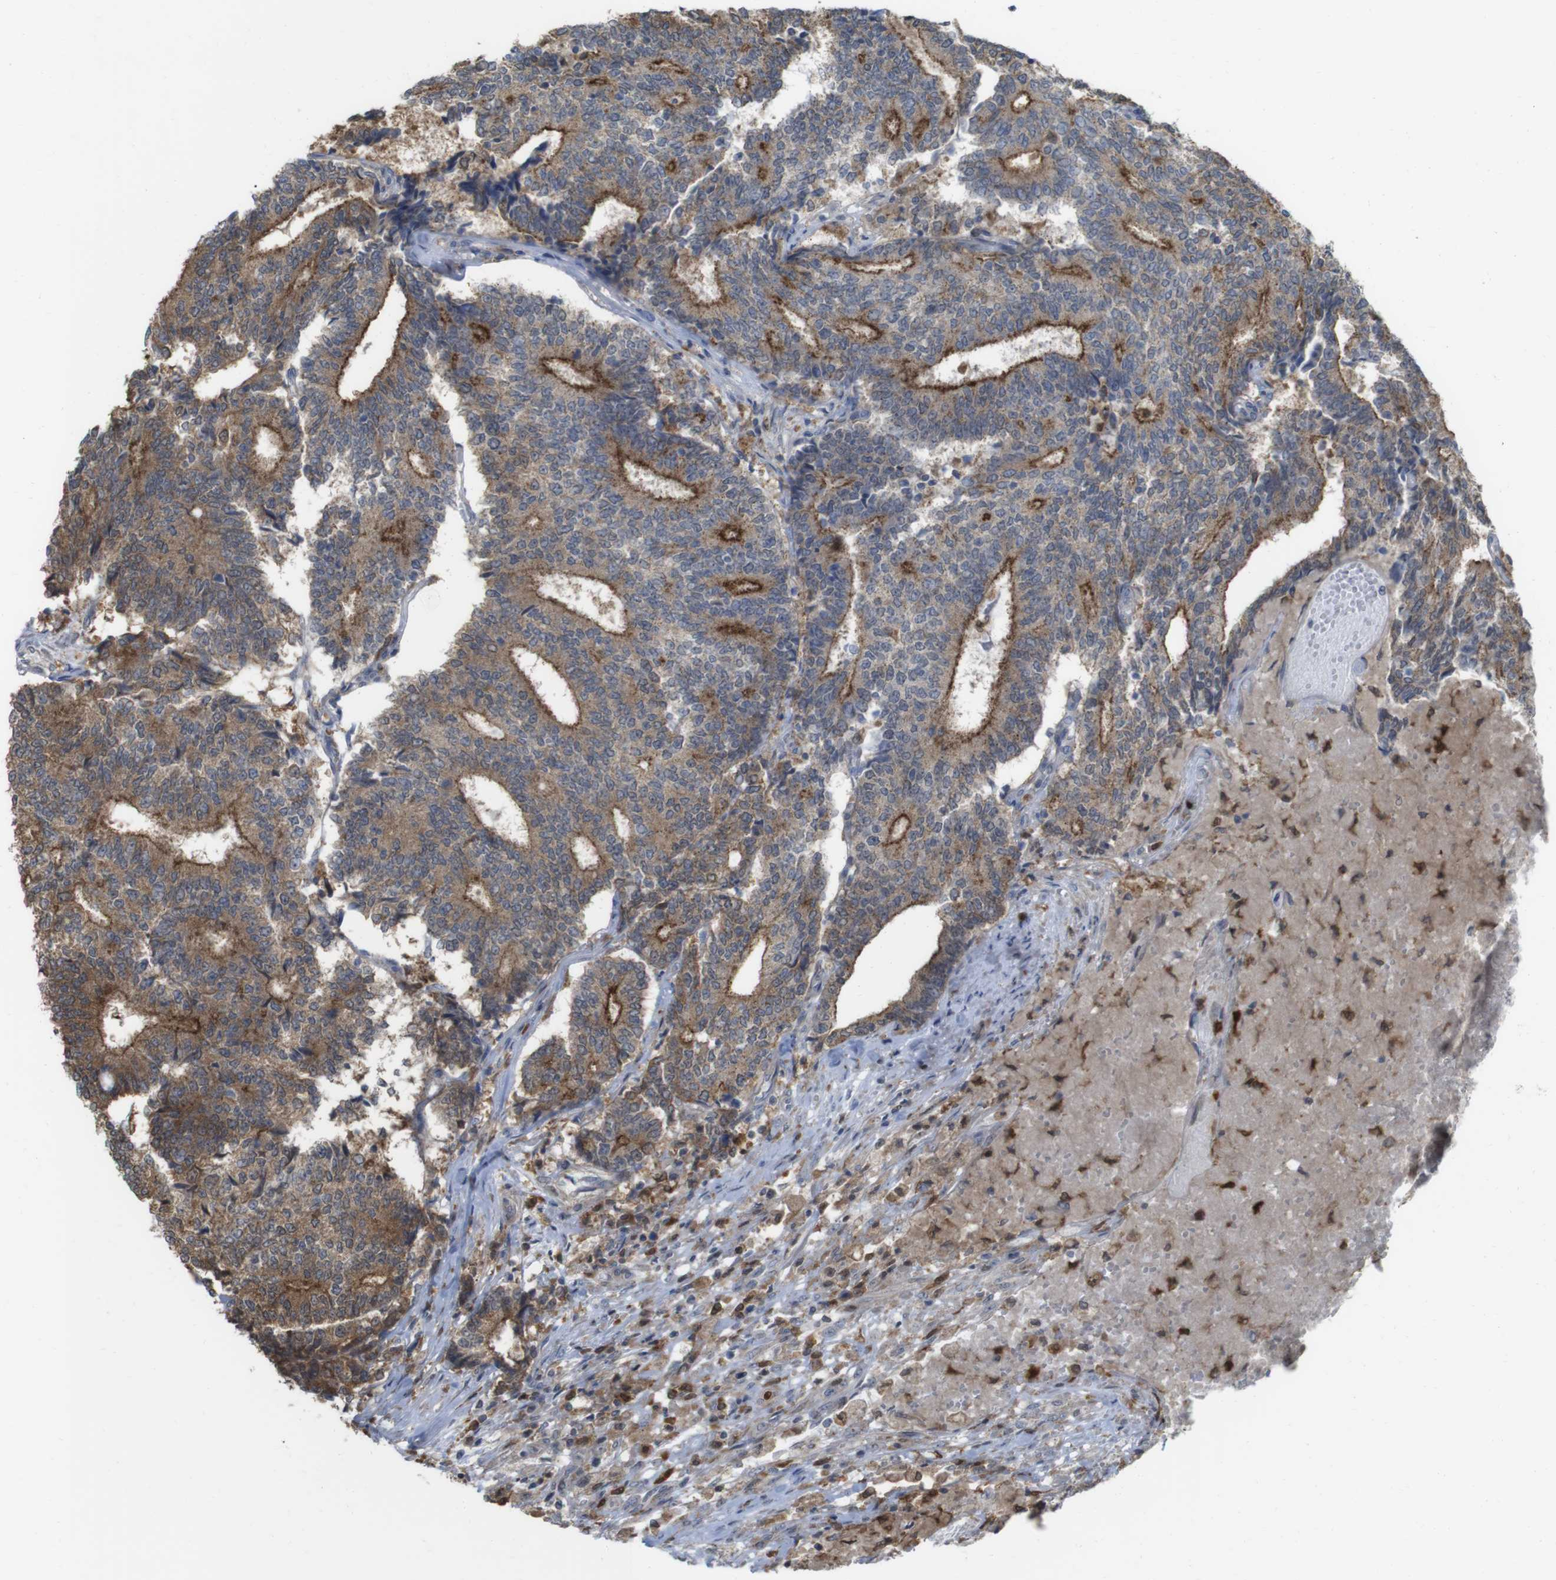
{"staining": {"intensity": "moderate", "quantity": "25%-75%", "location": "cytoplasmic/membranous"}, "tissue": "prostate cancer", "cell_type": "Tumor cells", "image_type": "cancer", "snomed": [{"axis": "morphology", "description": "Normal tissue, NOS"}, {"axis": "morphology", "description": "Adenocarcinoma, High grade"}, {"axis": "topography", "description": "Prostate"}, {"axis": "topography", "description": "Seminal veicle"}], "caption": "High-grade adenocarcinoma (prostate) stained for a protein shows moderate cytoplasmic/membranous positivity in tumor cells. (IHC, brightfield microscopy, high magnification).", "gene": "PRKCD", "patient": {"sex": "male", "age": 55}}